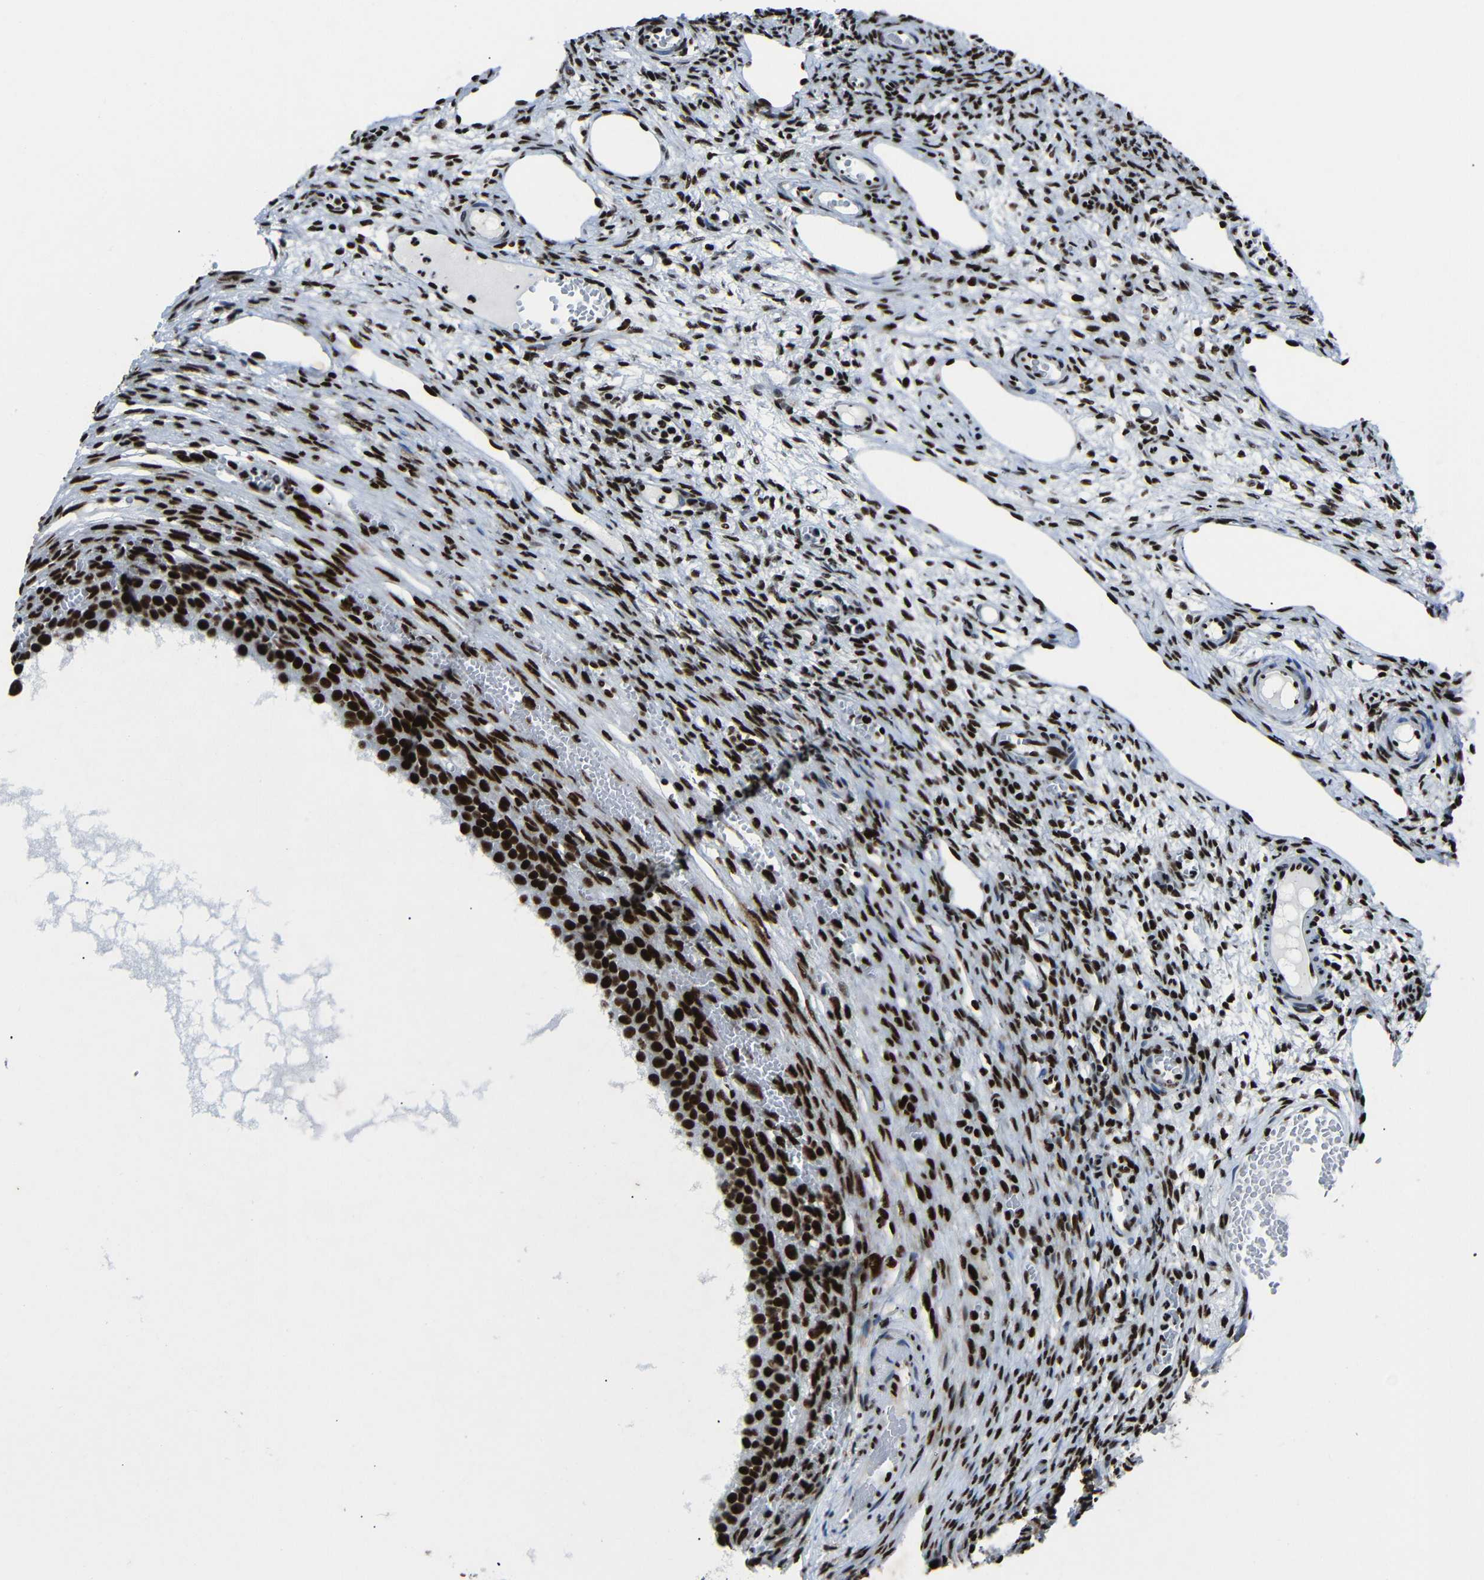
{"staining": {"intensity": "strong", "quantity": ">75%", "location": "nuclear"}, "tissue": "ovary", "cell_type": "Ovarian stroma cells", "image_type": "normal", "snomed": [{"axis": "morphology", "description": "Normal tissue, NOS"}, {"axis": "topography", "description": "Ovary"}], "caption": "This micrograph displays IHC staining of unremarkable ovary, with high strong nuclear positivity in approximately >75% of ovarian stroma cells.", "gene": "SRSF1", "patient": {"sex": "female", "age": 33}}